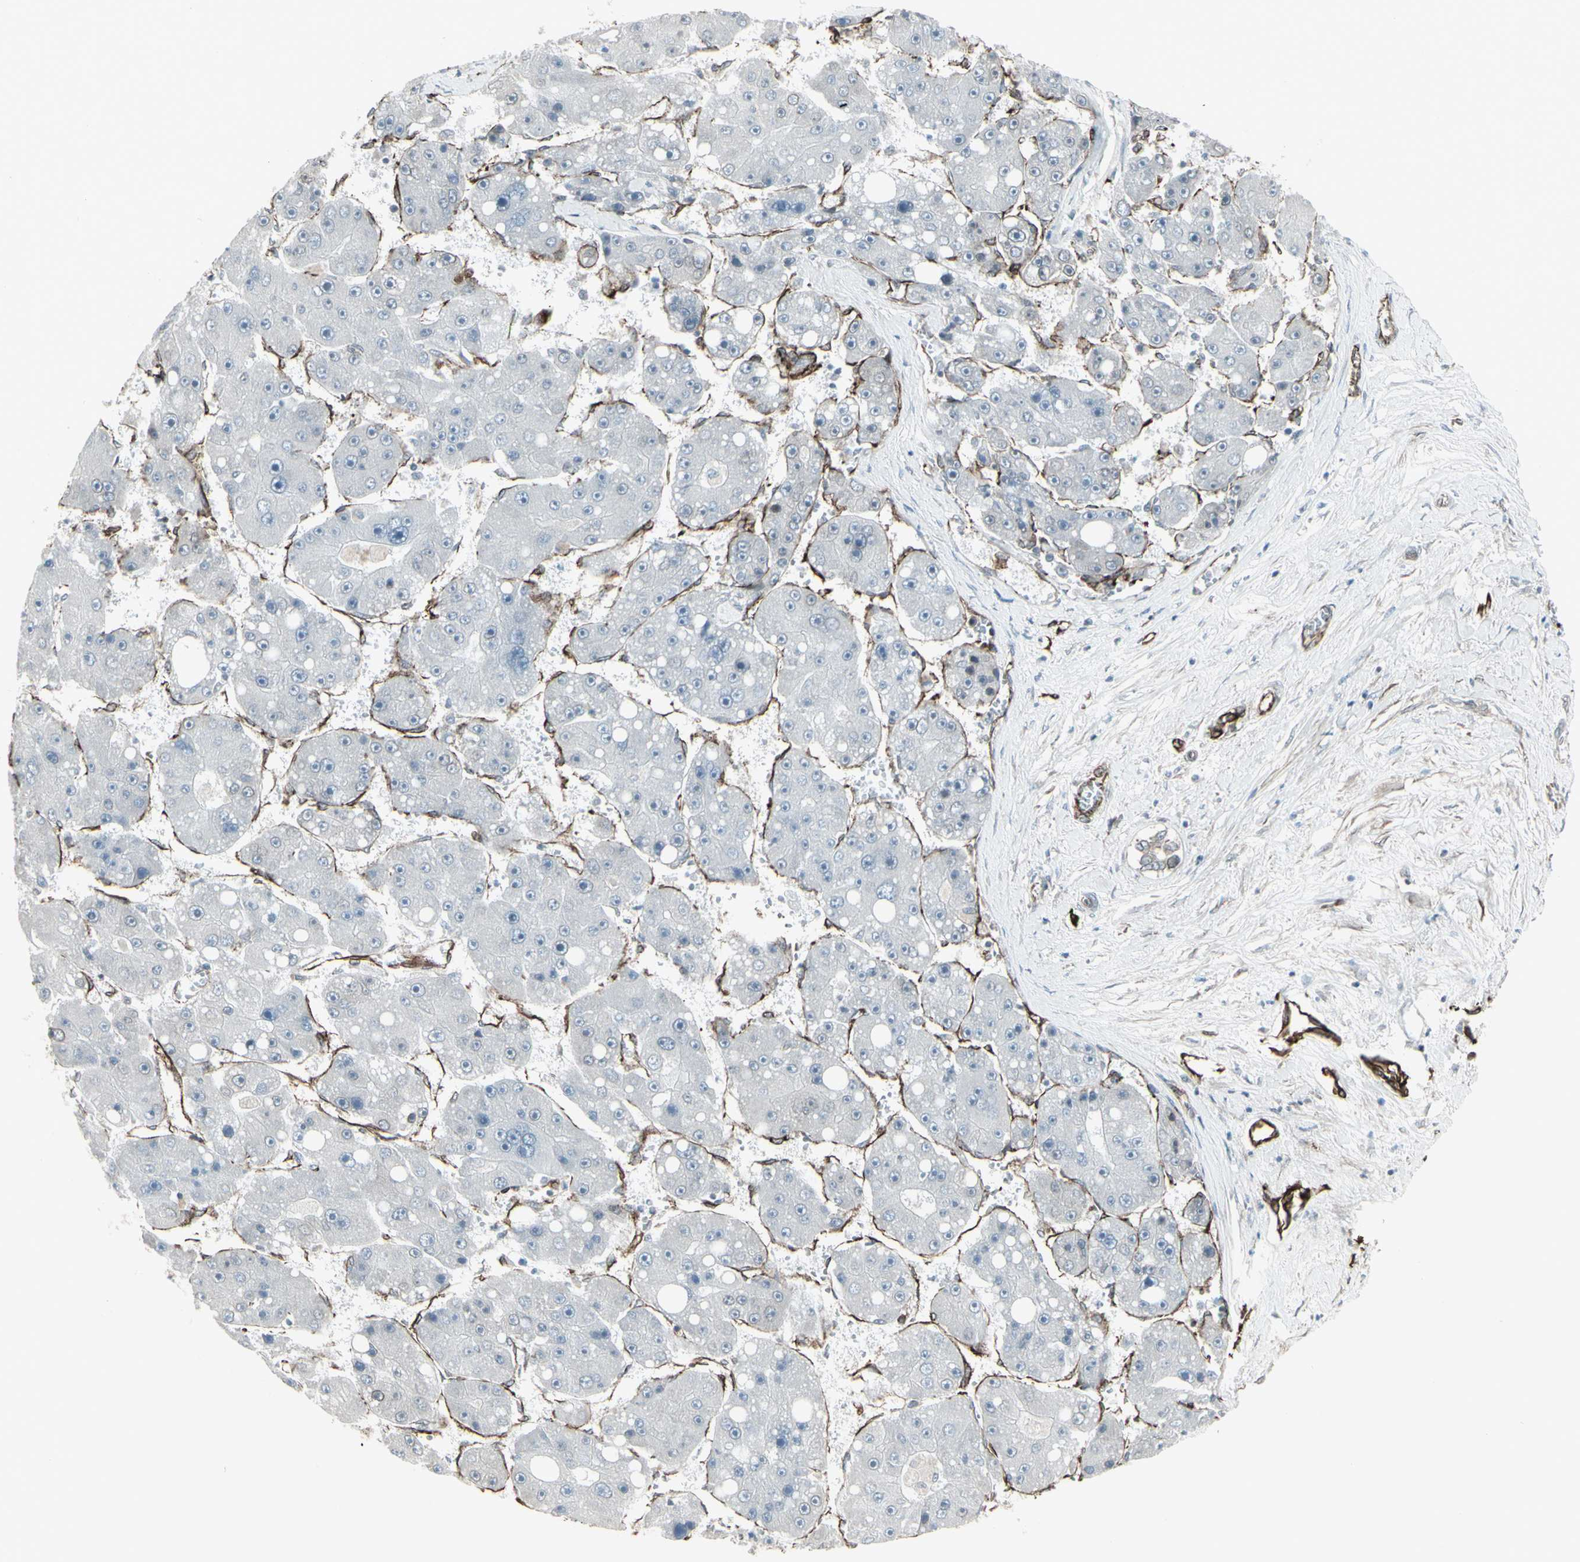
{"staining": {"intensity": "negative", "quantity": "none", "location": "none"}, "tissue": "liver cancer", "cell_type": "Tumor cells", "image_type": "cancer", "snomed": [{"axis": "morphology", "description": "Carcinoma, Hepatocellular, NOS"}, {"axis": "topography", "description": "Liver"}], "caption": "A photomicrograph of human liver cancer is negative for staining in tumor cells.", "gene": "DTX3L", "patient": {"sex": "female", "age": 61}}